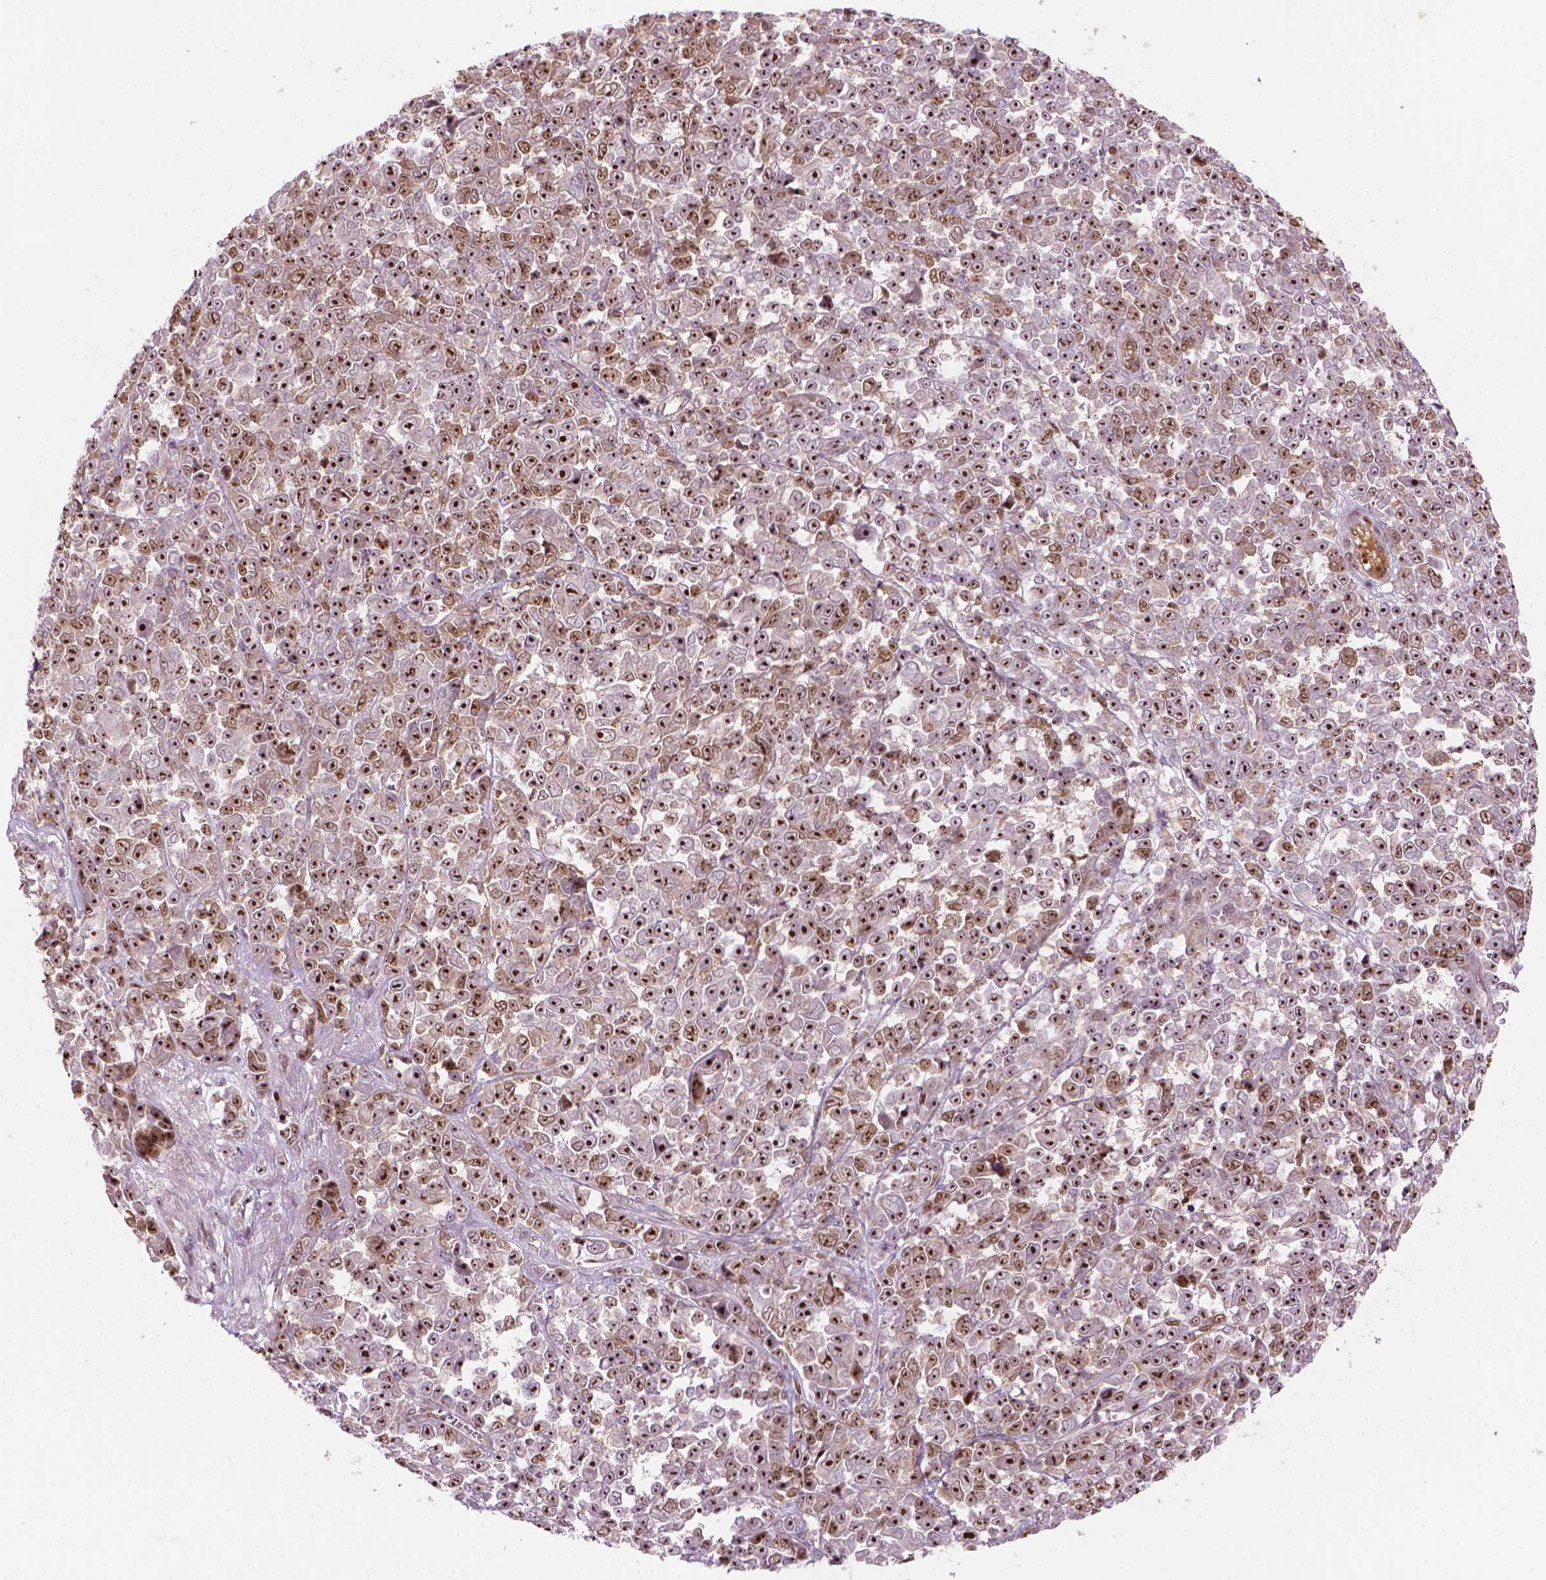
{"staining": {"intensity": "strong", "quantity": ">75%", "location": "nuclear"}, "tissue": "melanoma", "cell_type": "Tumor cells", "image_type": "cancer", "snomed": [{"axis": "morphology", "description": "Malignant melanoma, NOS"}, {"axis": "topography", "description": "Skin"}], "caption": "Brown immunohistochemical staining in melanoma exhibits strong nuclear expression in about >75% of tumor cells.", "gene": "SMC2", "patient": {"sex": "female", "age": 95}}